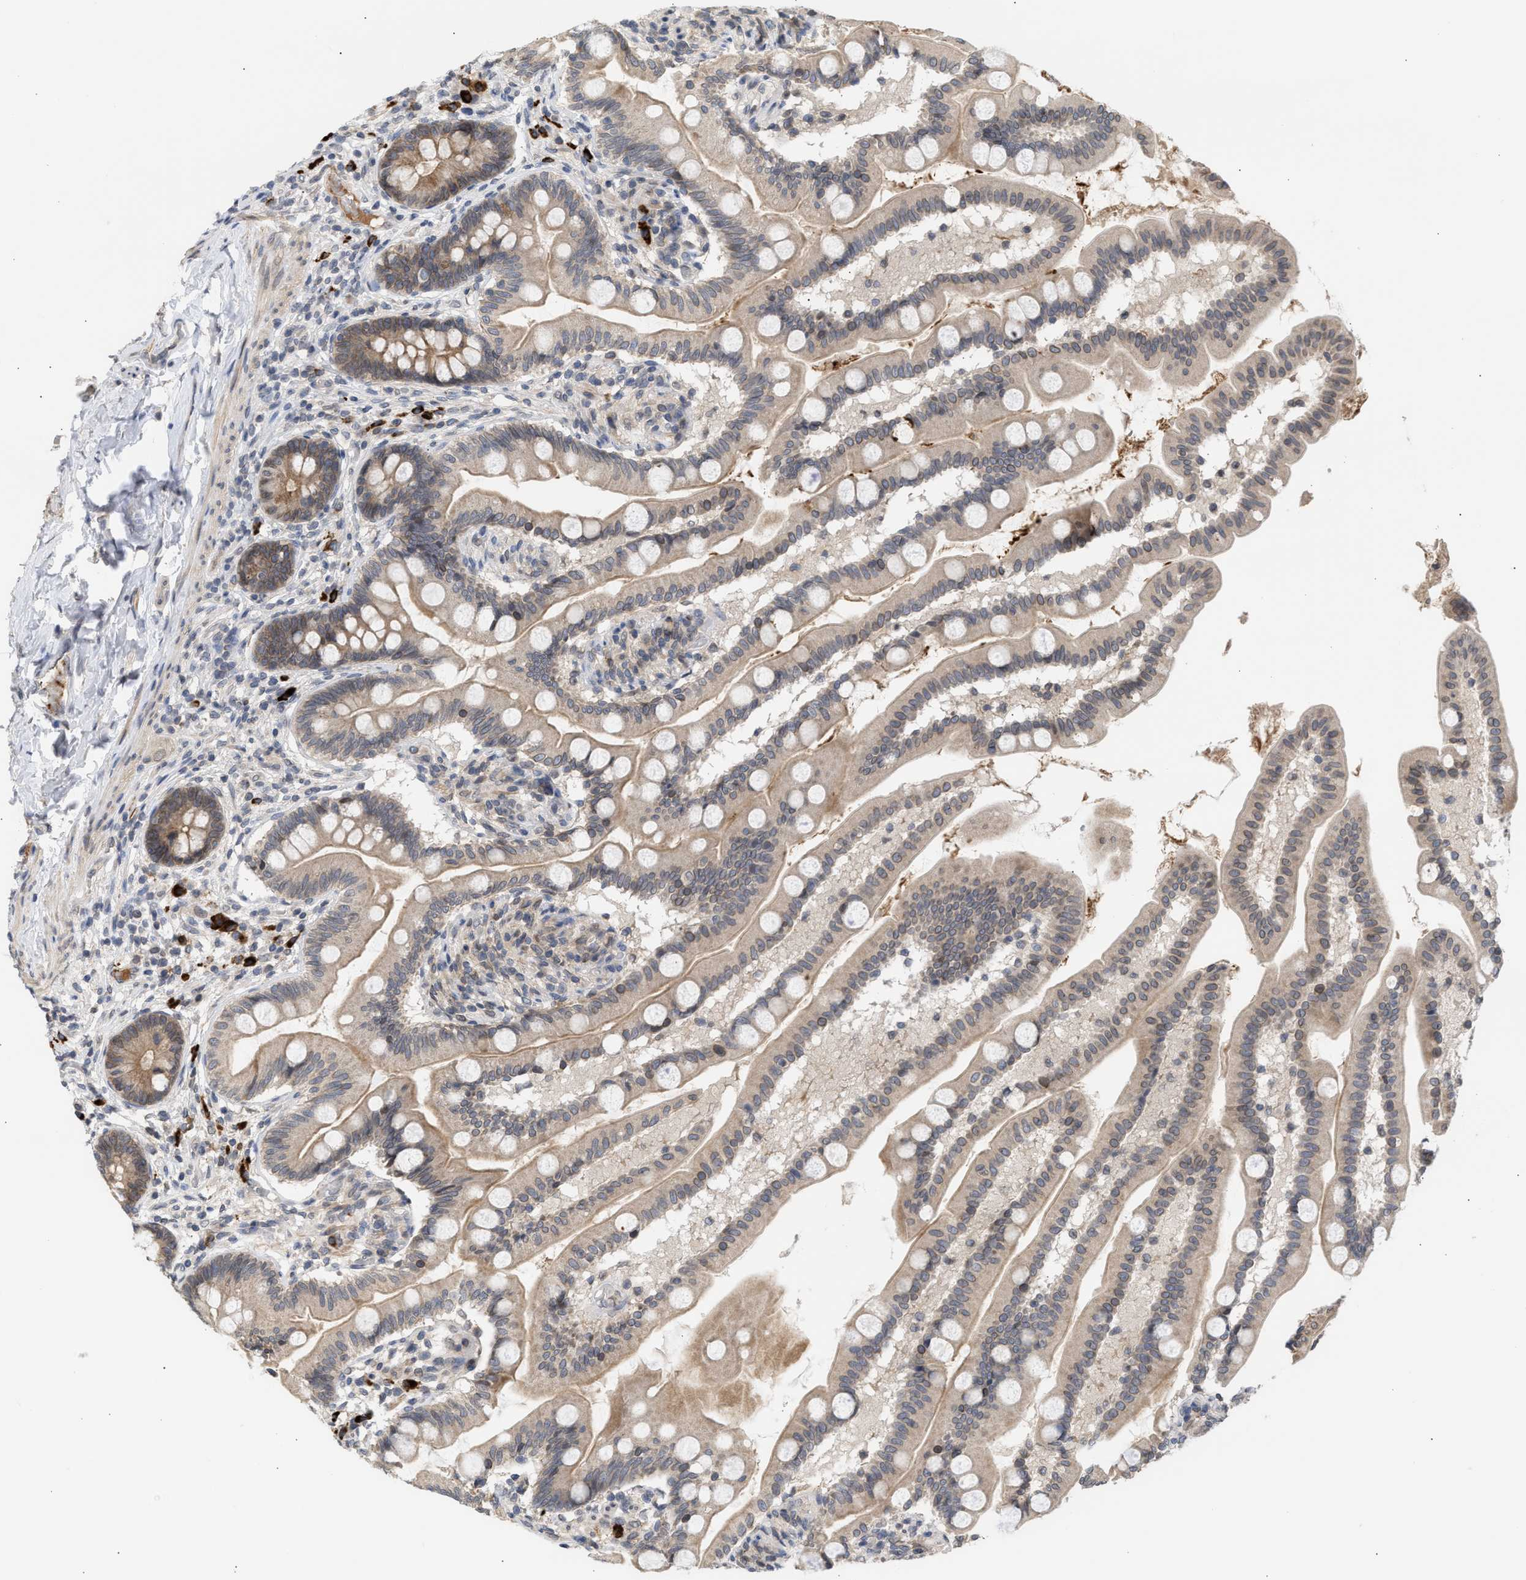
{"staining": {"intensity": "moderate", "quantity": "25%-75%", "location": "cytoplasmic/membranous,nuclear"}, "tissue": "small intestine", "cell_type": "Glandular cells", "image_type": "normal", "snomed": [{"axis": "morphology", "description": "Normal tissue, NOS"}, {"axis": "topography", "description": "Small intestine"}], "caption": "Glandular cells display medium levels of moderate cytoplasmic/membranous,nuclear positivity in about 25%-75% of cells in normal human small intestine.", "gene": "NUP62", "patient": {"sex": "female", "age": 56}}